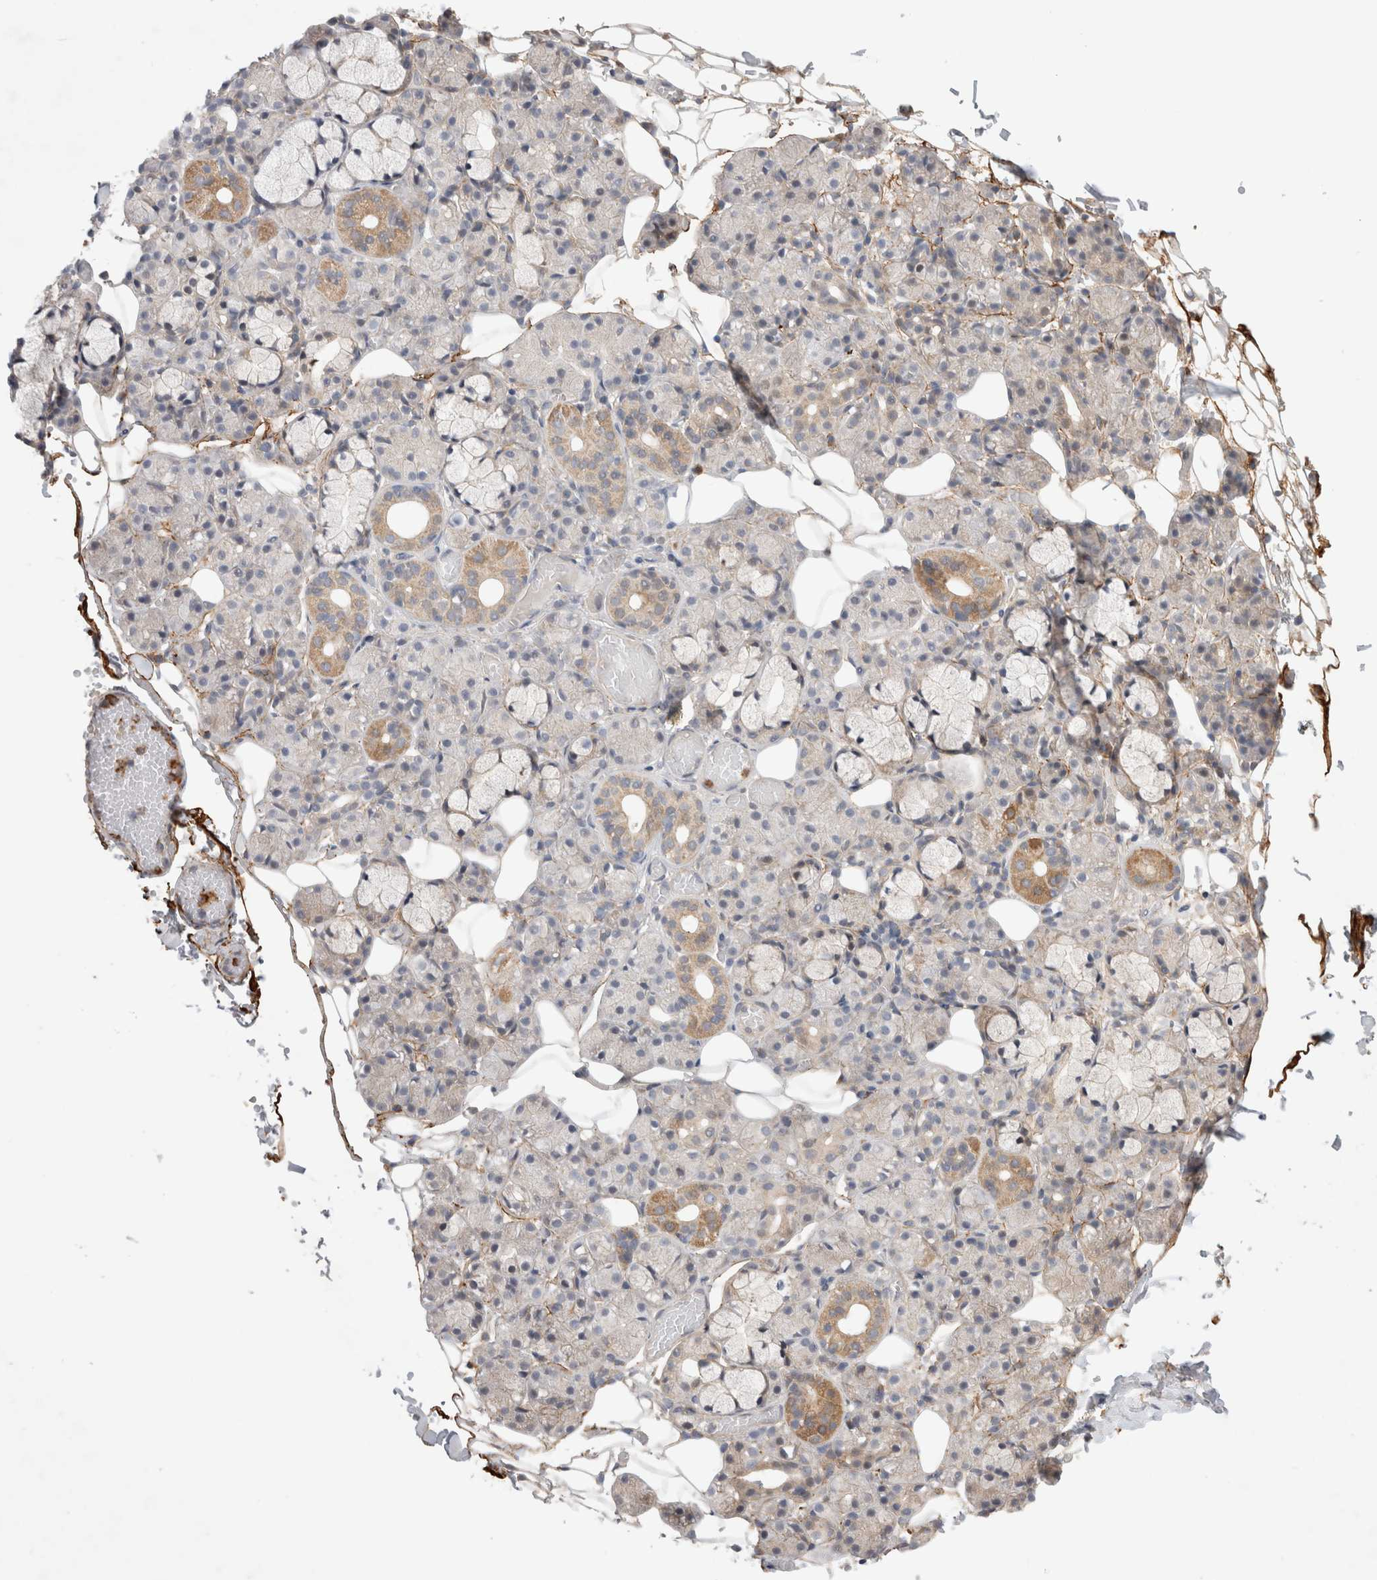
{"staining": {"intensity": "moderate", "quantity": "<25%", "location": "cytoplasmic/membranous"}, "tissue": "salivary gland", "cell_type": "Glandular cells", "image_type": "normal", "snomed": [{"axis": "morphology", "description": "Normal tissue, NOS"}, {"axis": "topography", "description": "Salivary gland"}], "caption": "IHC histopathology image of normal salivary gland: human salivary gland stained using immunohistochemistry exhibits low levels of moderate protein expression localized specifically in the cytoplasmic/membranous of glandular cells, appearing as a cytoplasmic/membranous brown color.", "gene": "GSDMB", "patient": {"sex": "male", "age": 63}}